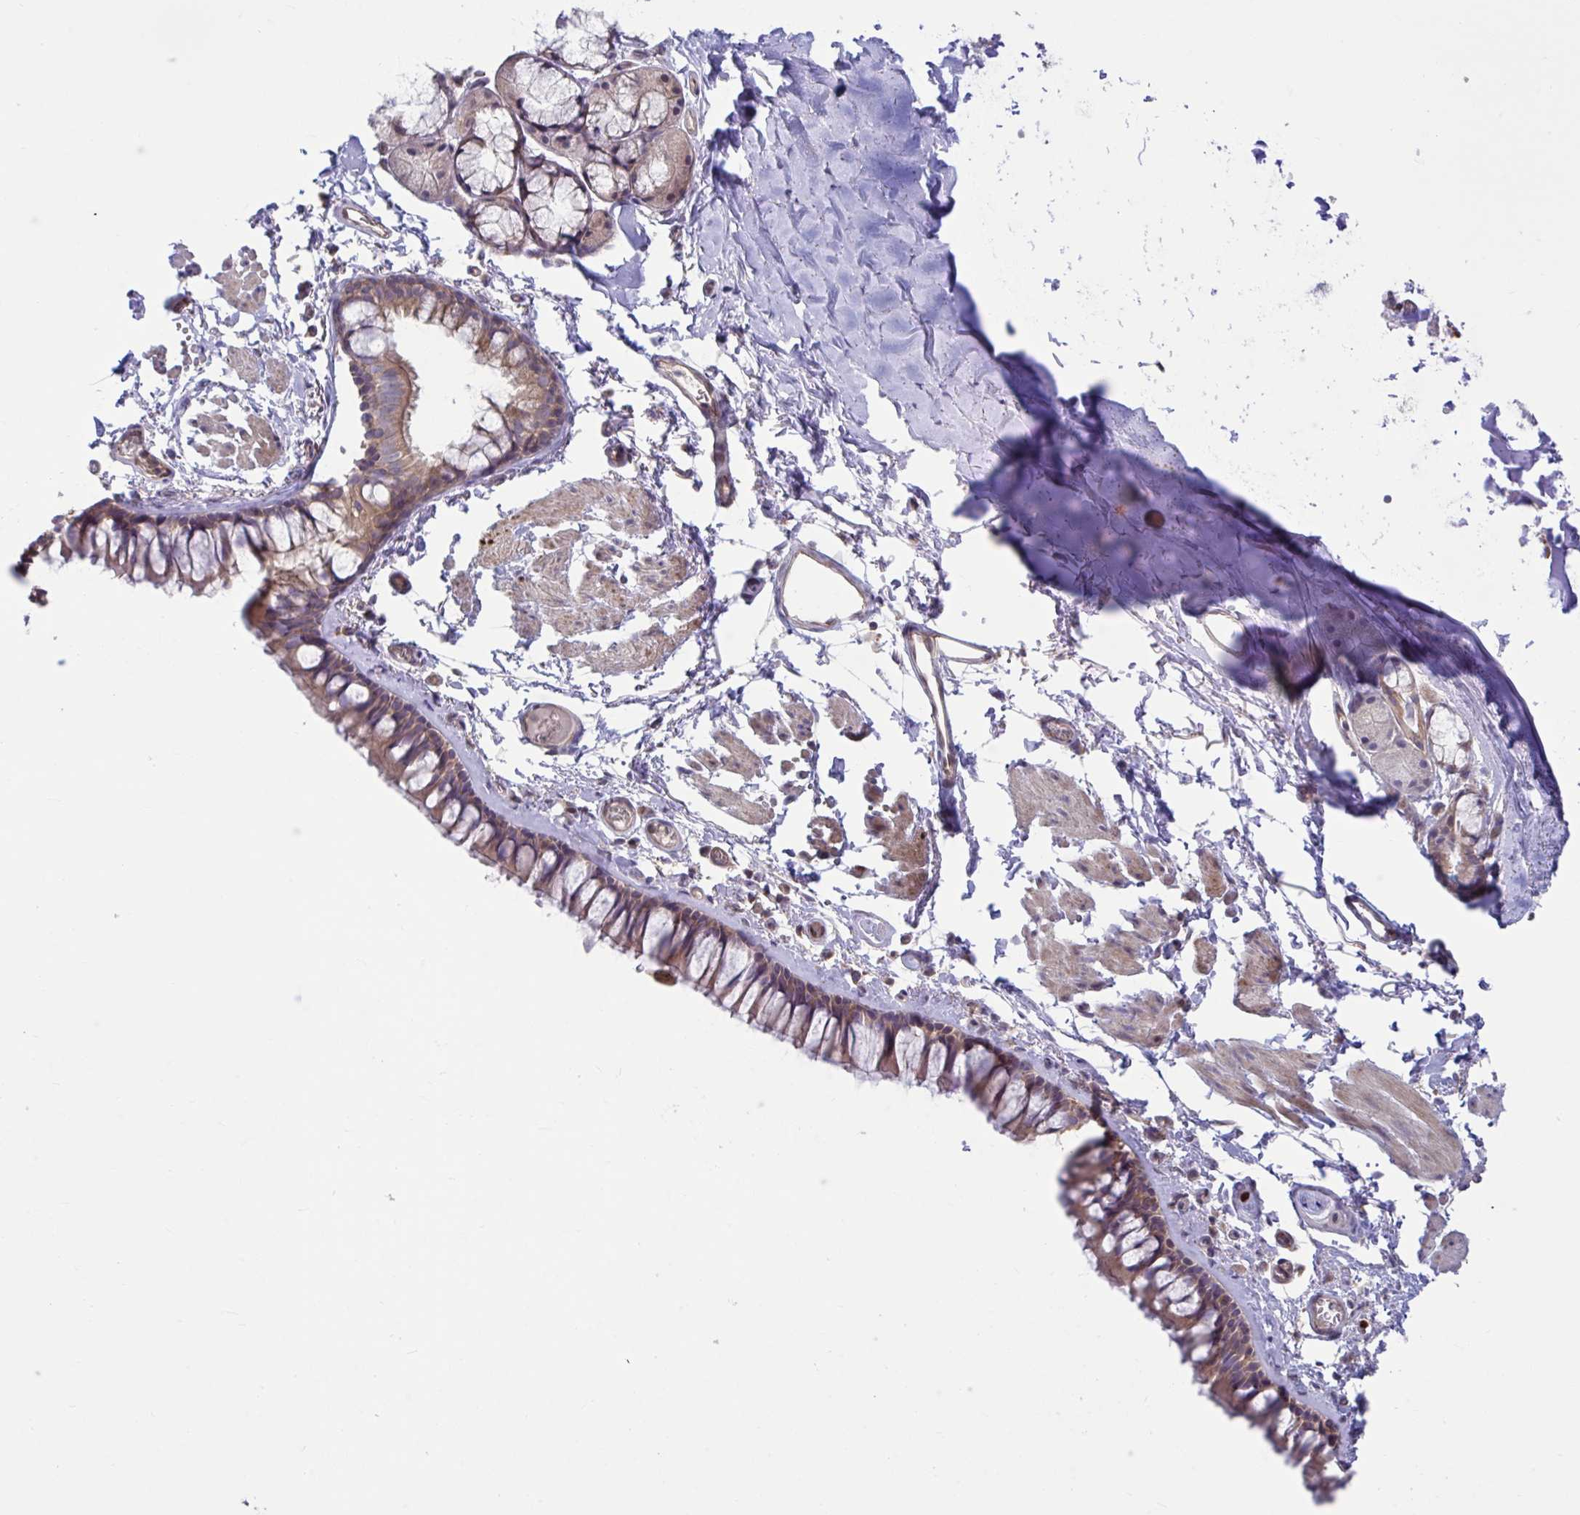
{"staining": {"intensity": "moderate", "quantity": ">75%", "location": "cytoplasmic/membranous"}, "tissue": "bronchus", "cell_type": "Respiratory epithelial cells", "image_type": "normal", "snomed": [{"axis": "morphology", "description": "Normal tissue, NOS"}, {"axis": "topography", "description": "Cartilage tissue"}, {"axis": "topography", "description": "Bronchus"}], "caption": "Protein staining by IHC displays moderate cytoplasmic/membranous positivity in approximately >75% of respiratory epithelial cells in benign bronchus. Using DAB (brown) and hematoxylin (blue) stains, captured at high magnification using brightfield microscopy.", "gene": "IST1", "patient": {"sex": "female", "age": 79}}